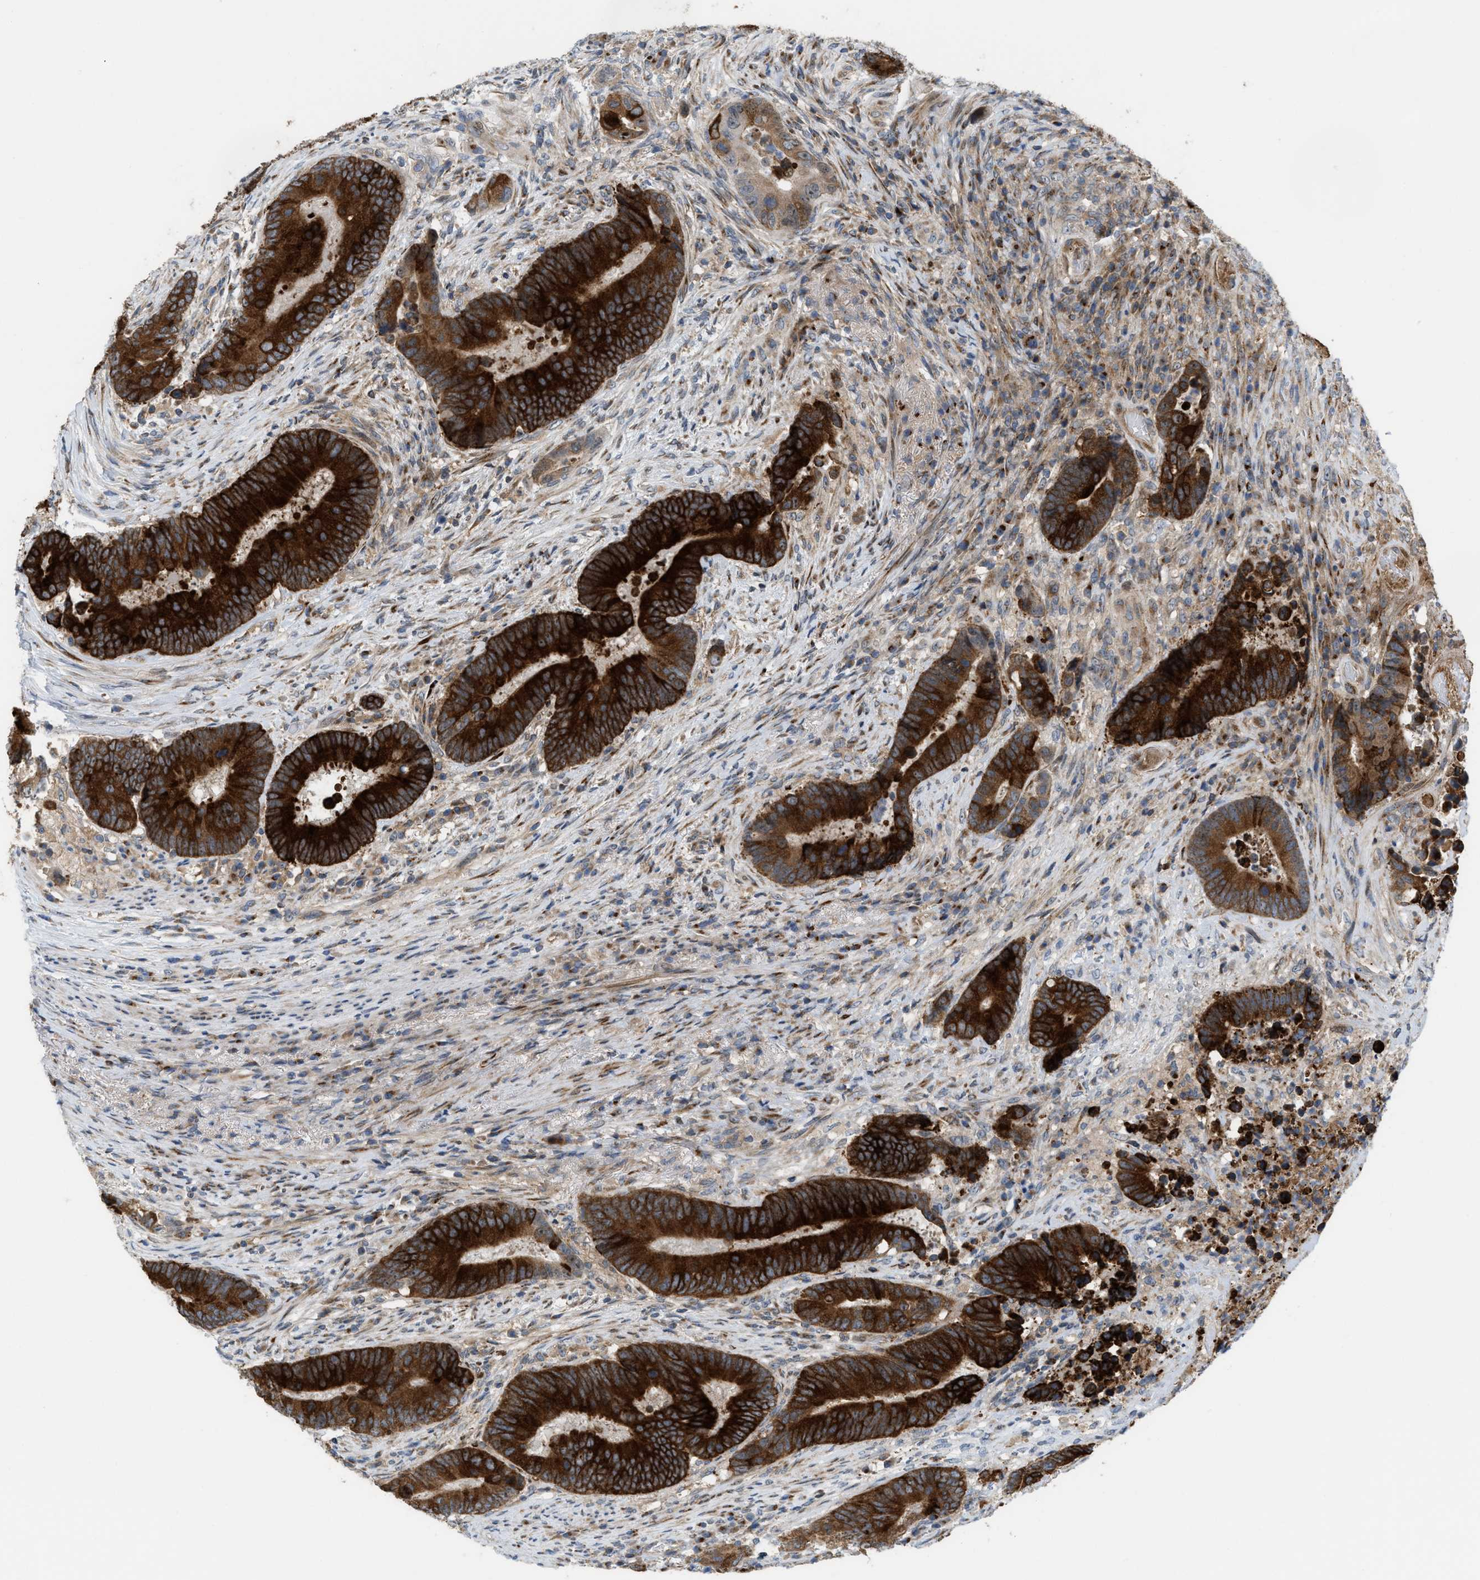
{"staining": {"intensity": "strong", "quantity": ">75%", "location": "cytoplasmic/membranous"}, "tissue": "colorectal cancer", "cell_type": "Tumor cells", "image_type": "cancer", "snomed": [{"axis": "morphology", "description": "Adenocarcinoma, NOS"}, {"axis": "topography", "description": "Rectum"}], "caption": "IHC staining of colorectal adenocarcinoma, which exhibits high levels of strong cytoplasmic/membranous expression in approximately >75% of tumor cells indicating strong cytoplasmic/membranous protein expression. The staining was performed using DAB (3,3'-diaminobenzidine) (brown) for protein detection and nuclei were counterstained in hematoxylin (blue).", "gene": "DIPK1A", "patient": {"sex": "female", "age": 89}}